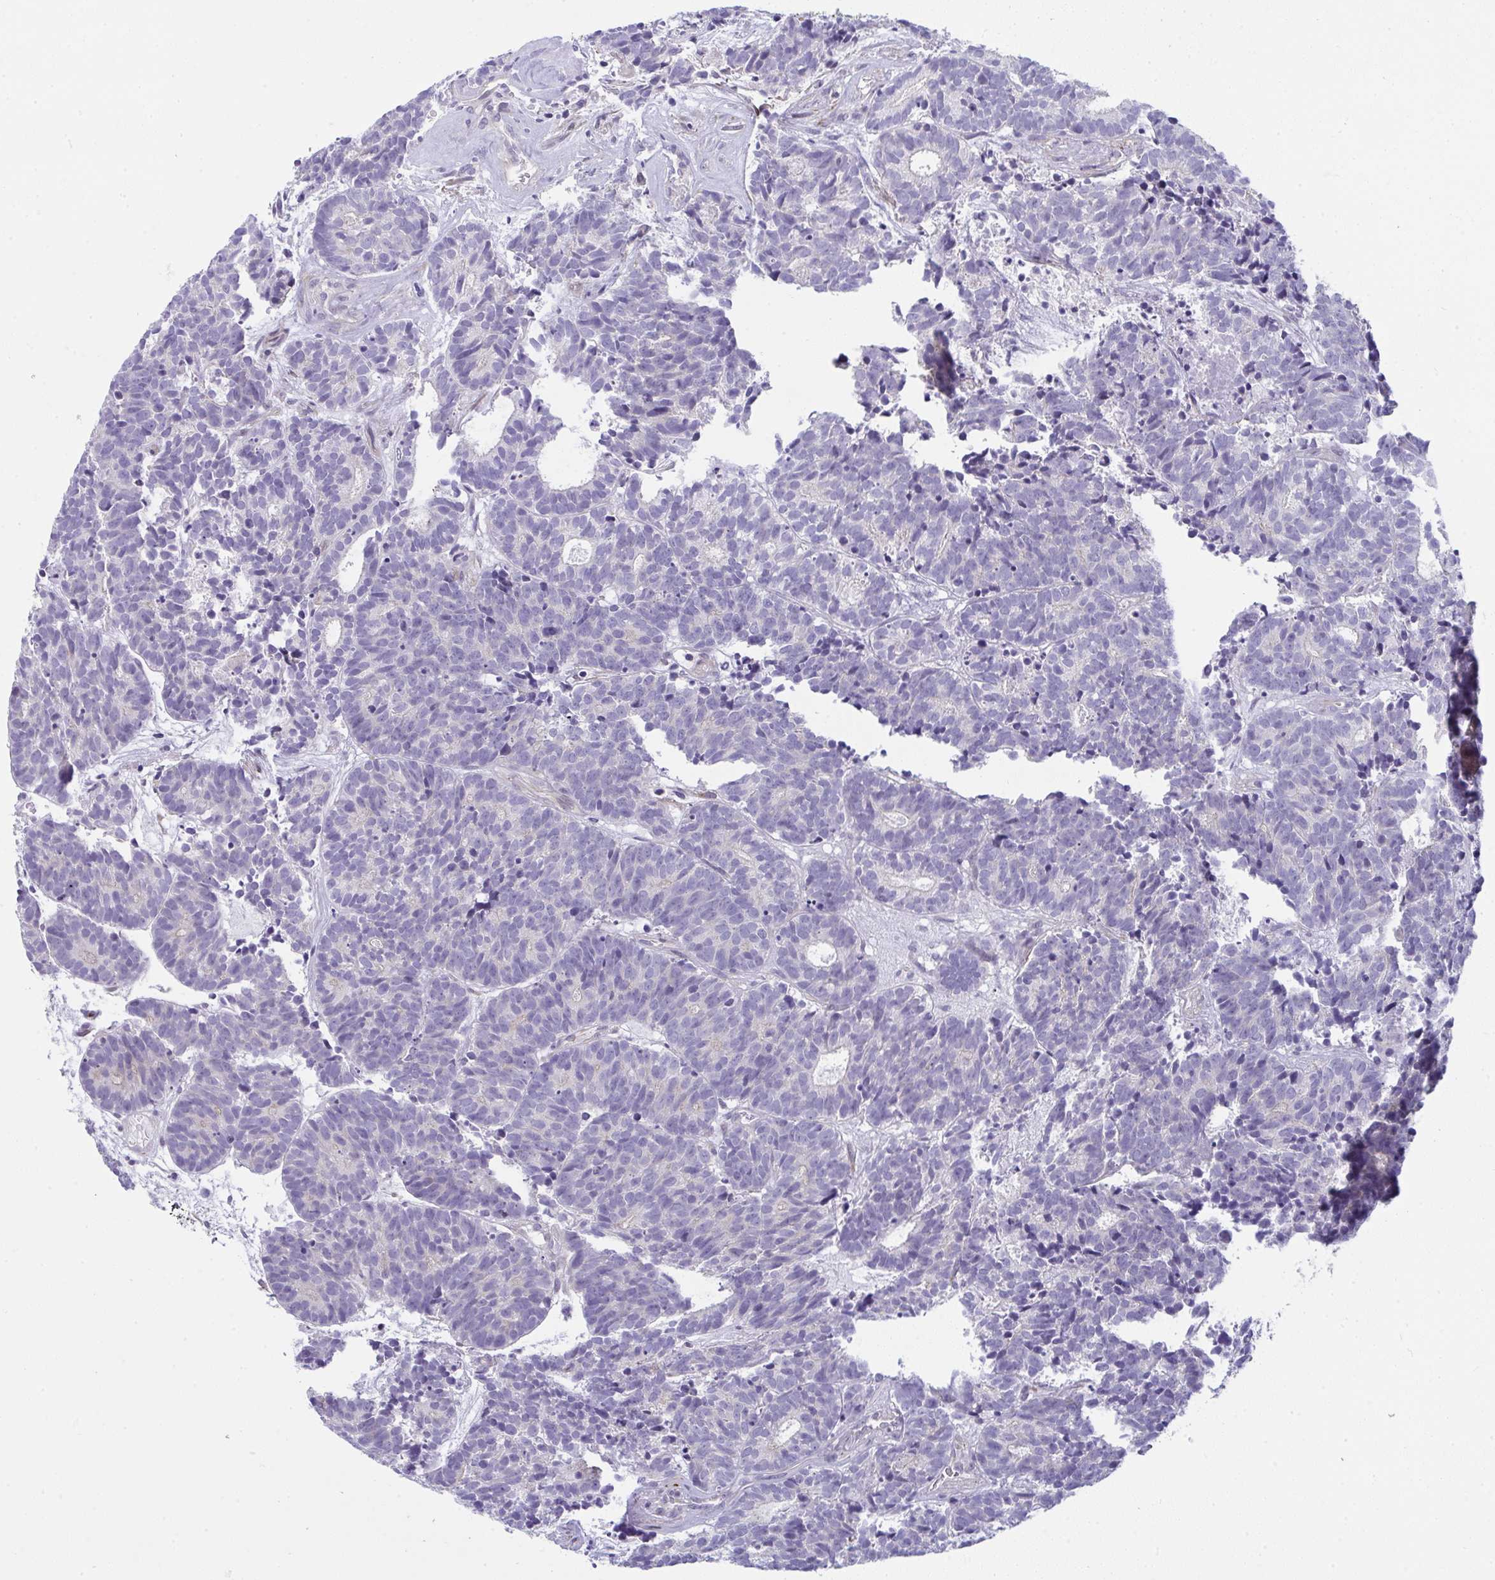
{"staining": {"intensity": "negative", "quantity": "none", "location": "none"}, "tissue": "head and neck cancer", "cell_type": "Tumor cells", "image_type": "cancer", "snomed": [{"axis": "morphology", "description": "Adenocarcinoma, NOS"}, {"axis": "topography", "description": "Head-Neck"}], "caption": "IHC micrograph of neoplastic tissue: head and neck adenocarcinoma stained with DAB shows no significant protein expression in tumor cells.", "gene": "MYL12A", "patient": {"sex": "female", "age": 81}}